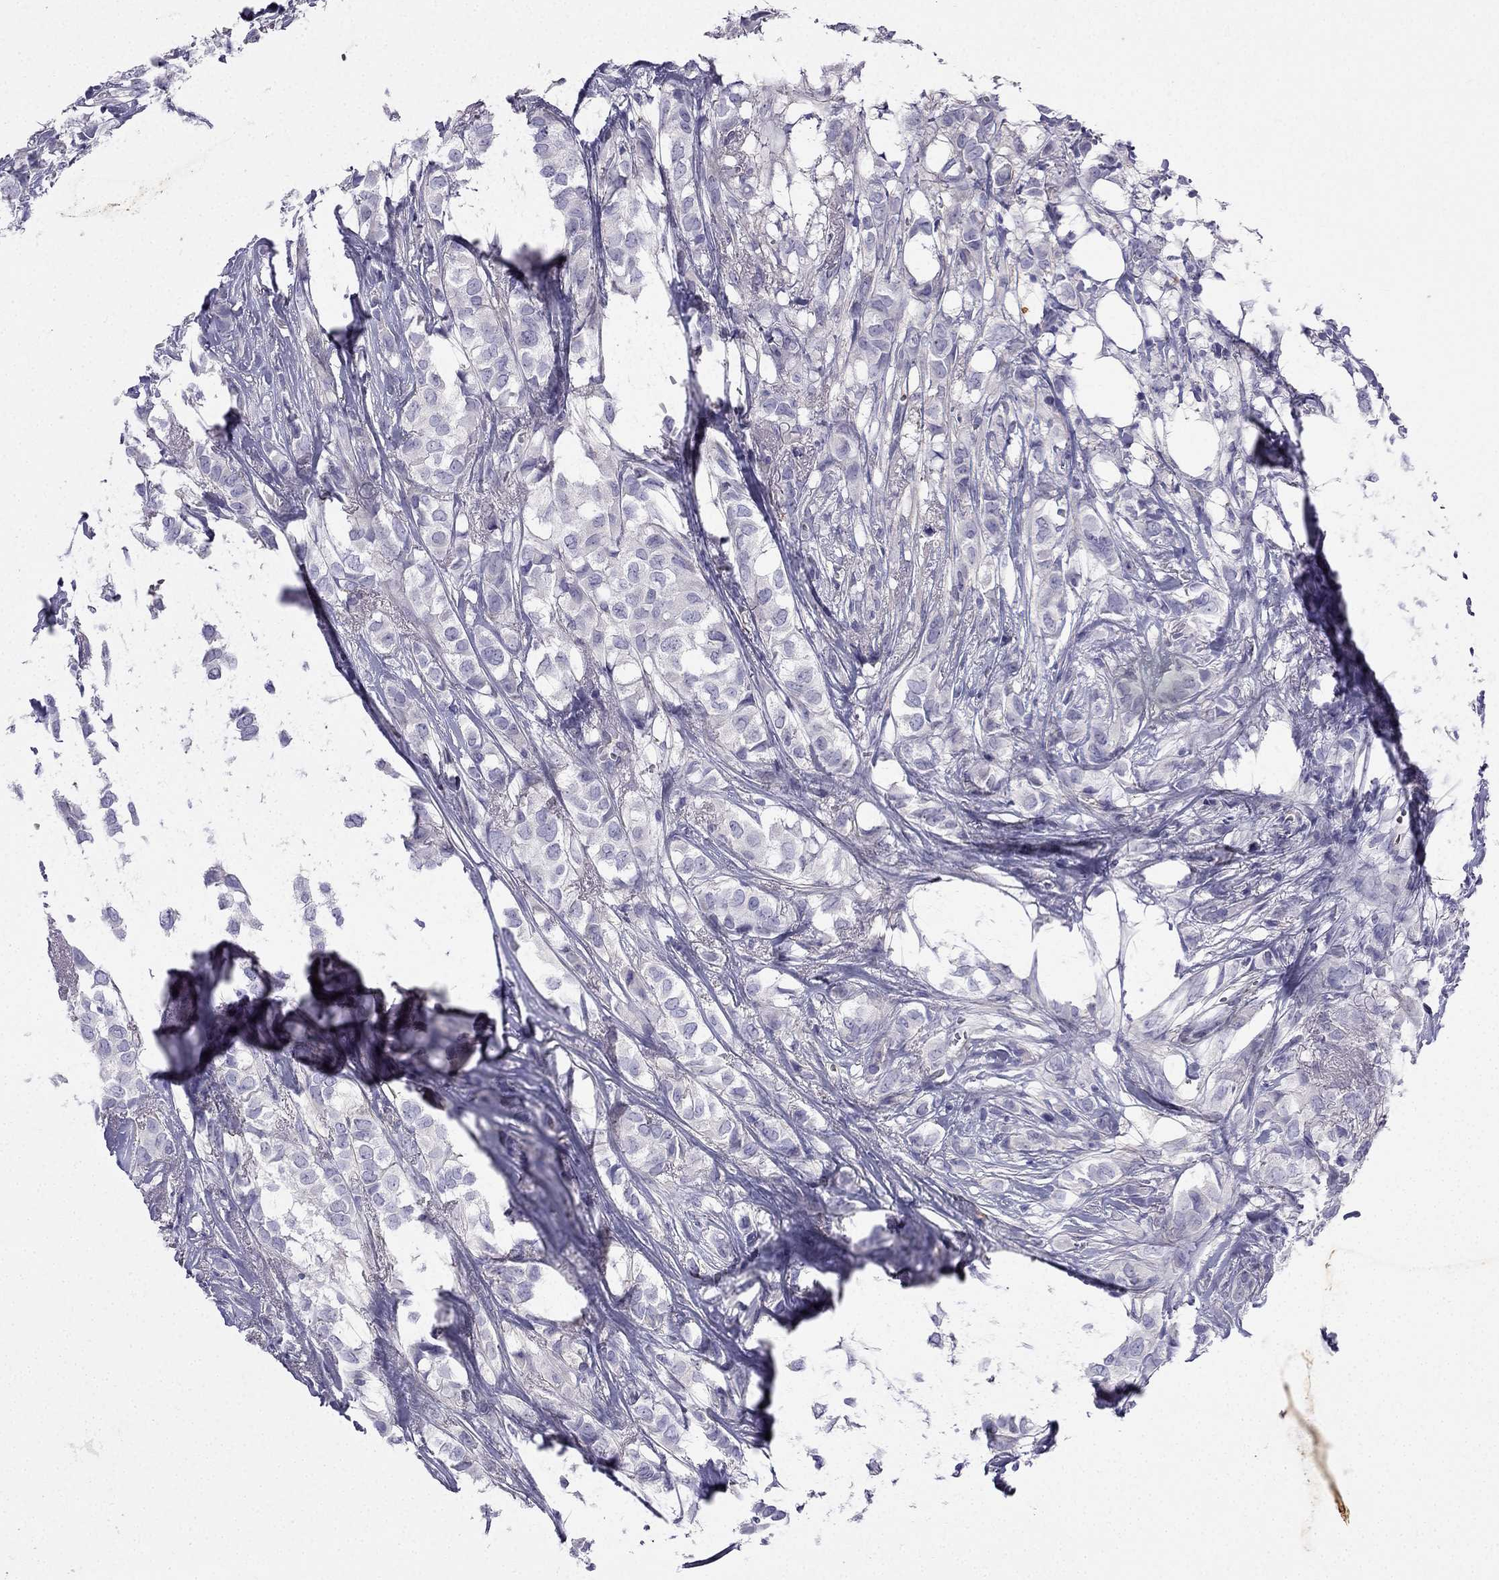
{"staining": {"intensity": "negative", "quantity": "none", "location": "none"}, "tissue": "breast cancer", "cell_type": "Tumor cells", "image_type": "cancer", "snomed": [{"axis": "morphology", "description": "Duct carcinoma"}, {"axis": "topography", "description": "Breast"}], "caption": "IHC micrograph of neoplastic tissue: breast cancer (invasive ductal carcinoma) stained with DAB (3,3'-diaminobenzidine) displays no significant protein staining in tumor cells.", "gene": "GJA8", "patient": {"sex": "female", "age": 85}}